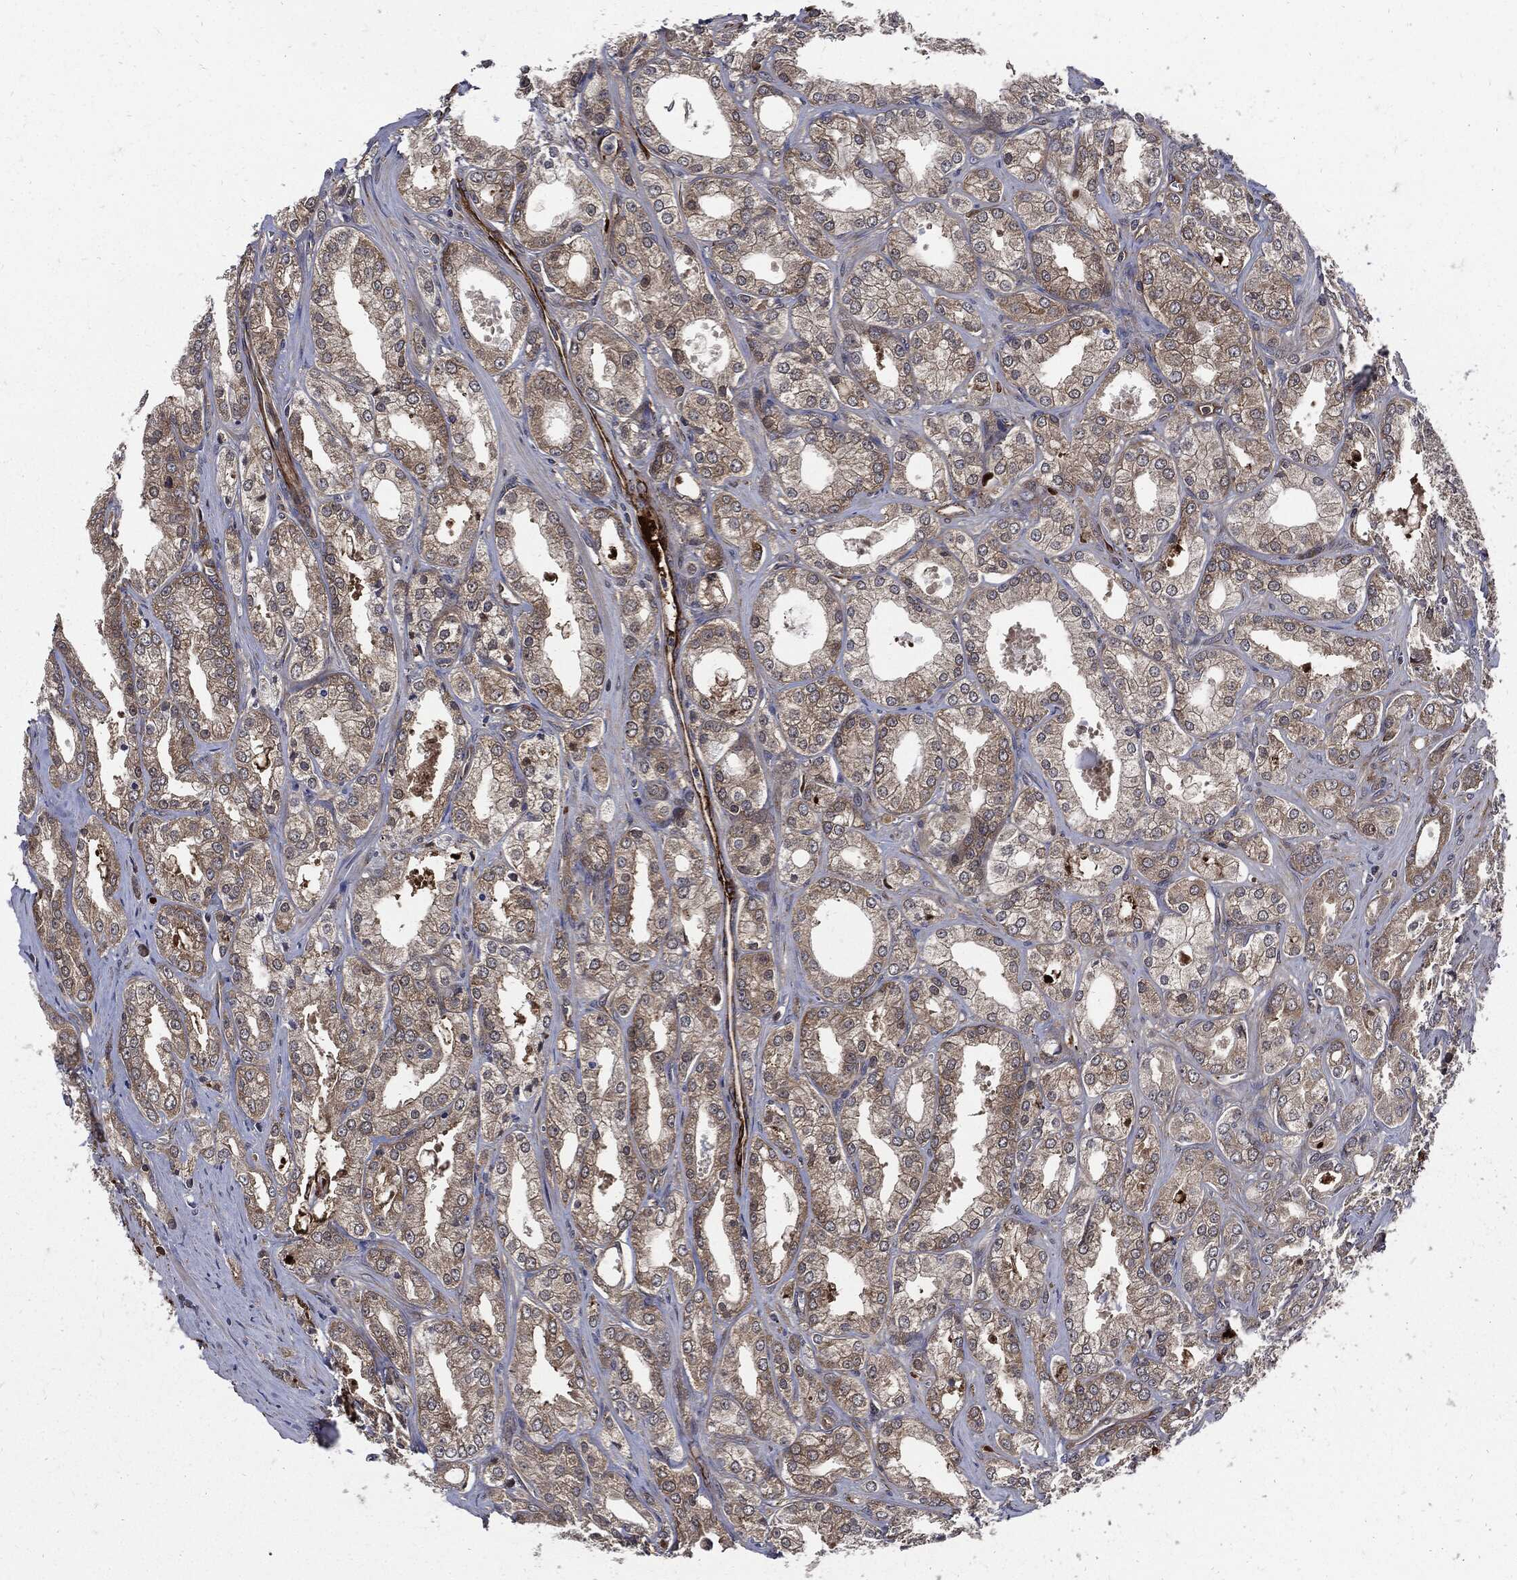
{"staining": {"intensity": "moderate", "quantity": "25%-75%", "location": "cytoplasmic/membranous"}, "tissue": "prostate cancer", "cell_type": "Tumor cells", "image_type": "cancer", "snomed": [{"axis": "morphology", "description": "Adenocarcinoma, NOS"}, {"axis": "morphology", "description": "Adenocarcinoma, High grade"}, {"axis": "topography", "description": "Prostate"}], "caption": "Brown immunohistochemical staining in human adenocarcinoma (prostate) reveals moderate cytoplasmic/membranous expression in about 25%-75% of tumor cells.", "gene": "CLU", "patient": {"sex": "male", "age": 70}}